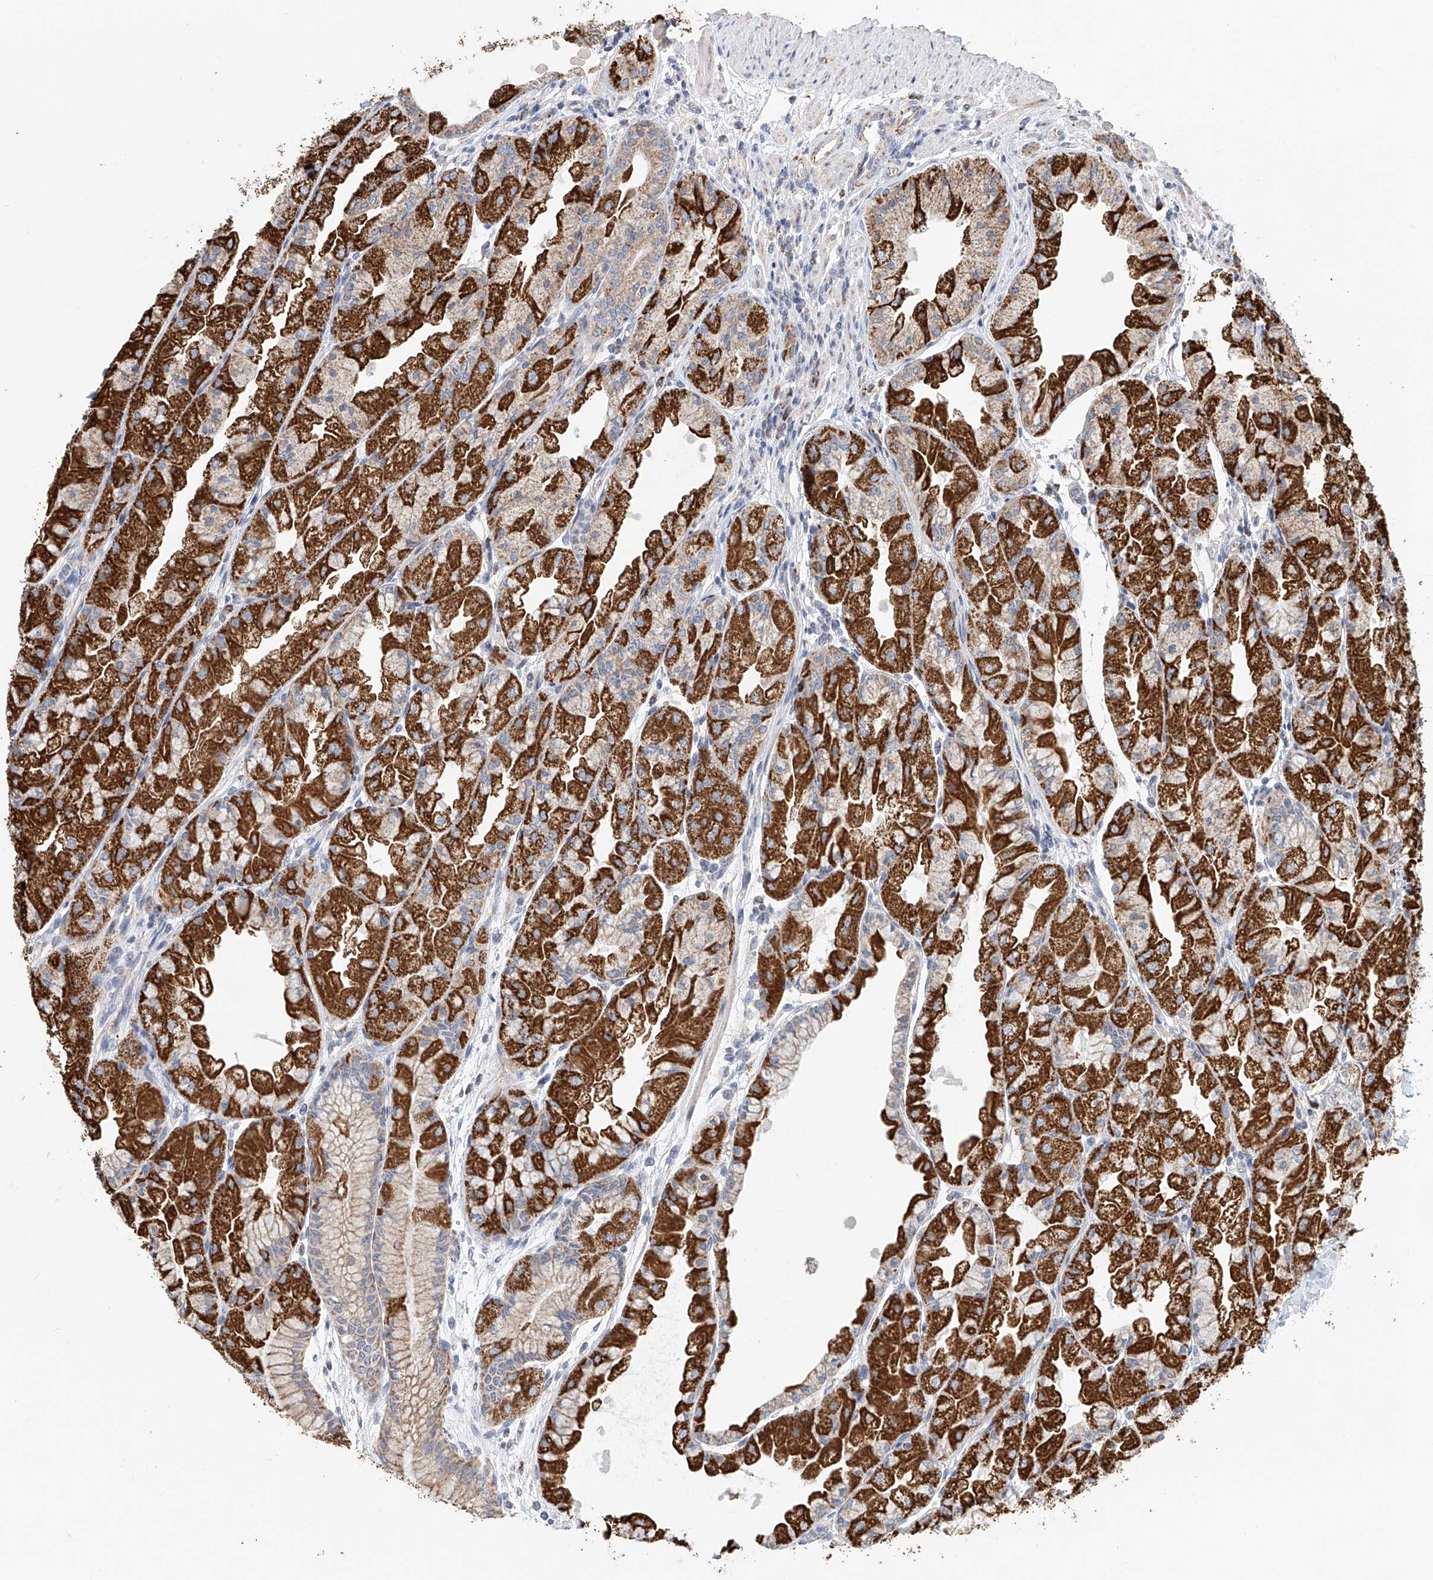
{"staining": {"intensity": "strong", "quantity": ">75%", "location": "cytoplasmic/membranous"}, "tissue": "stomach", "cell_type": "Glandular cells", "image_type": "normal", "snomed": [{"axis": "morphology", "description": "Normal tissue, NOS"}, {"axis": "topography", "description": "Stomach, upper"}], "caption": "A high-resolution histopathology image shows IHC staining of benign stomach, which displays strong cytoplasmic/membranous positivity in approximately >75% of glandular cells. (brown staining indicates protein expression, while blue staining denotes nuclei).", "gene": "MCL1", "patient": {"sex": "male", "age": 47}}